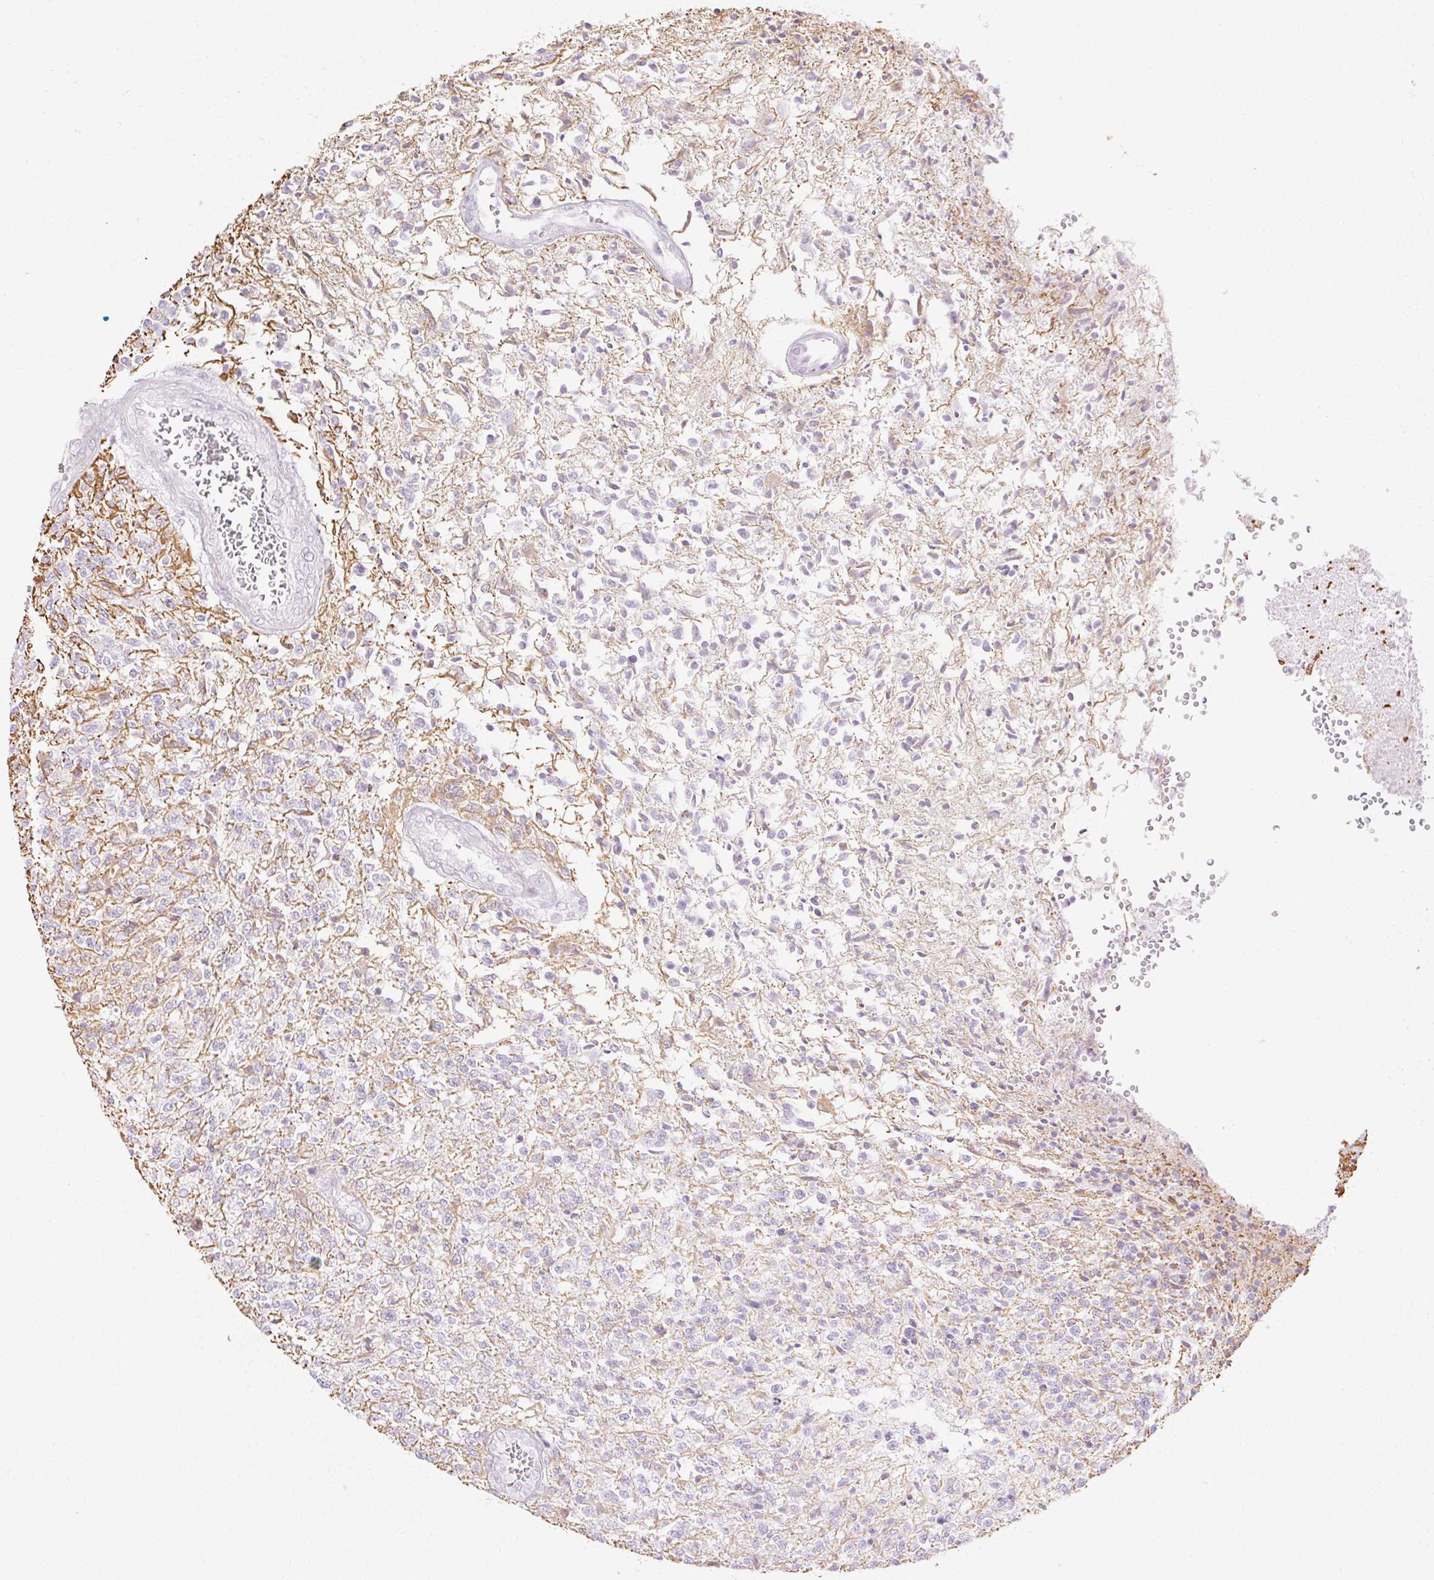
{"staining": {"intensity": "negative", "quantity": "none", "location": "none"}, "tissue": "glioma", "cell_type": "Tumor cells", "image_type": "cancer", "snomed": [{"axis": "morphology", "description": "Glioma, malignant, High grade"}, {"axis": "topography", "description": "Brain"}], "caption": "There is no significant staining in tumor cells of glioma.", "gene": "C3orf49", "patient": {"sex": "male", "age": 56}}